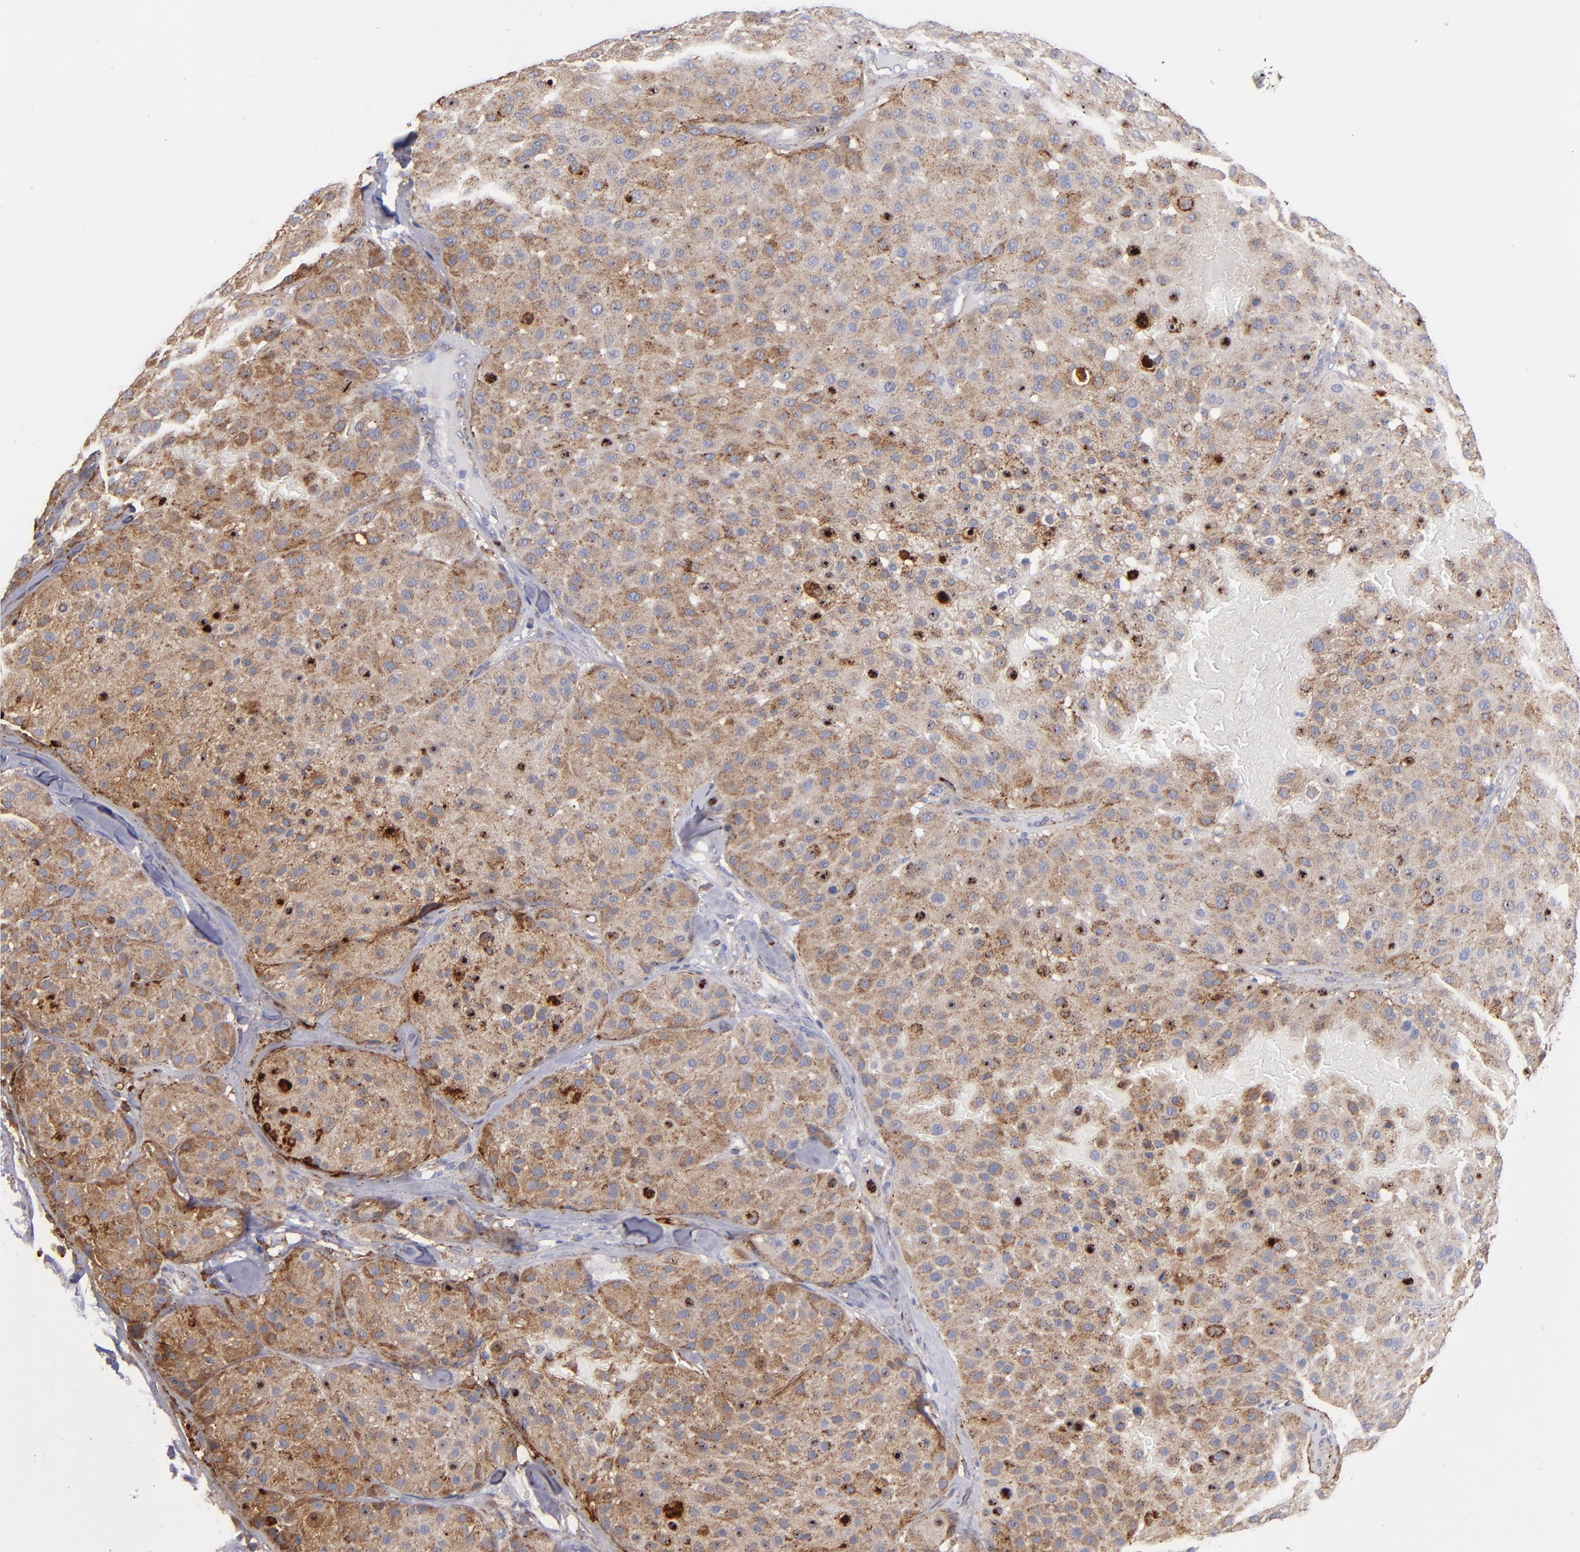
{"staining": {"intensity": "moderate", "quantity": ">75%", "location": "cytoplasmic/membranous"}, "tissue": "melanoma", "cell_type": "Tumor cells", "image_type": "cancer", "snomed": [{"axis": "morphology", "description": "Normal tissue, NOS"}, {"axis": "morphology", "description": "Malignant melanoma, Metastatic site"}, {"axis": "topography", "description": "Skin"}], "caption": "Malignant melanoma (metastatic site) was stained to show a protein in brown. There is medium levels of moderate cytoplasmic/membranous staining in approximately >75% of tumor cells. The staining is performed using DAB (3,3'-diaminobenzidine) brown chromogen to label protein expression. The nuclei are counter-stained blue using hematoxylin.", "gene": "MFGE8", "patient": {"sex": "male", "age": 41}}